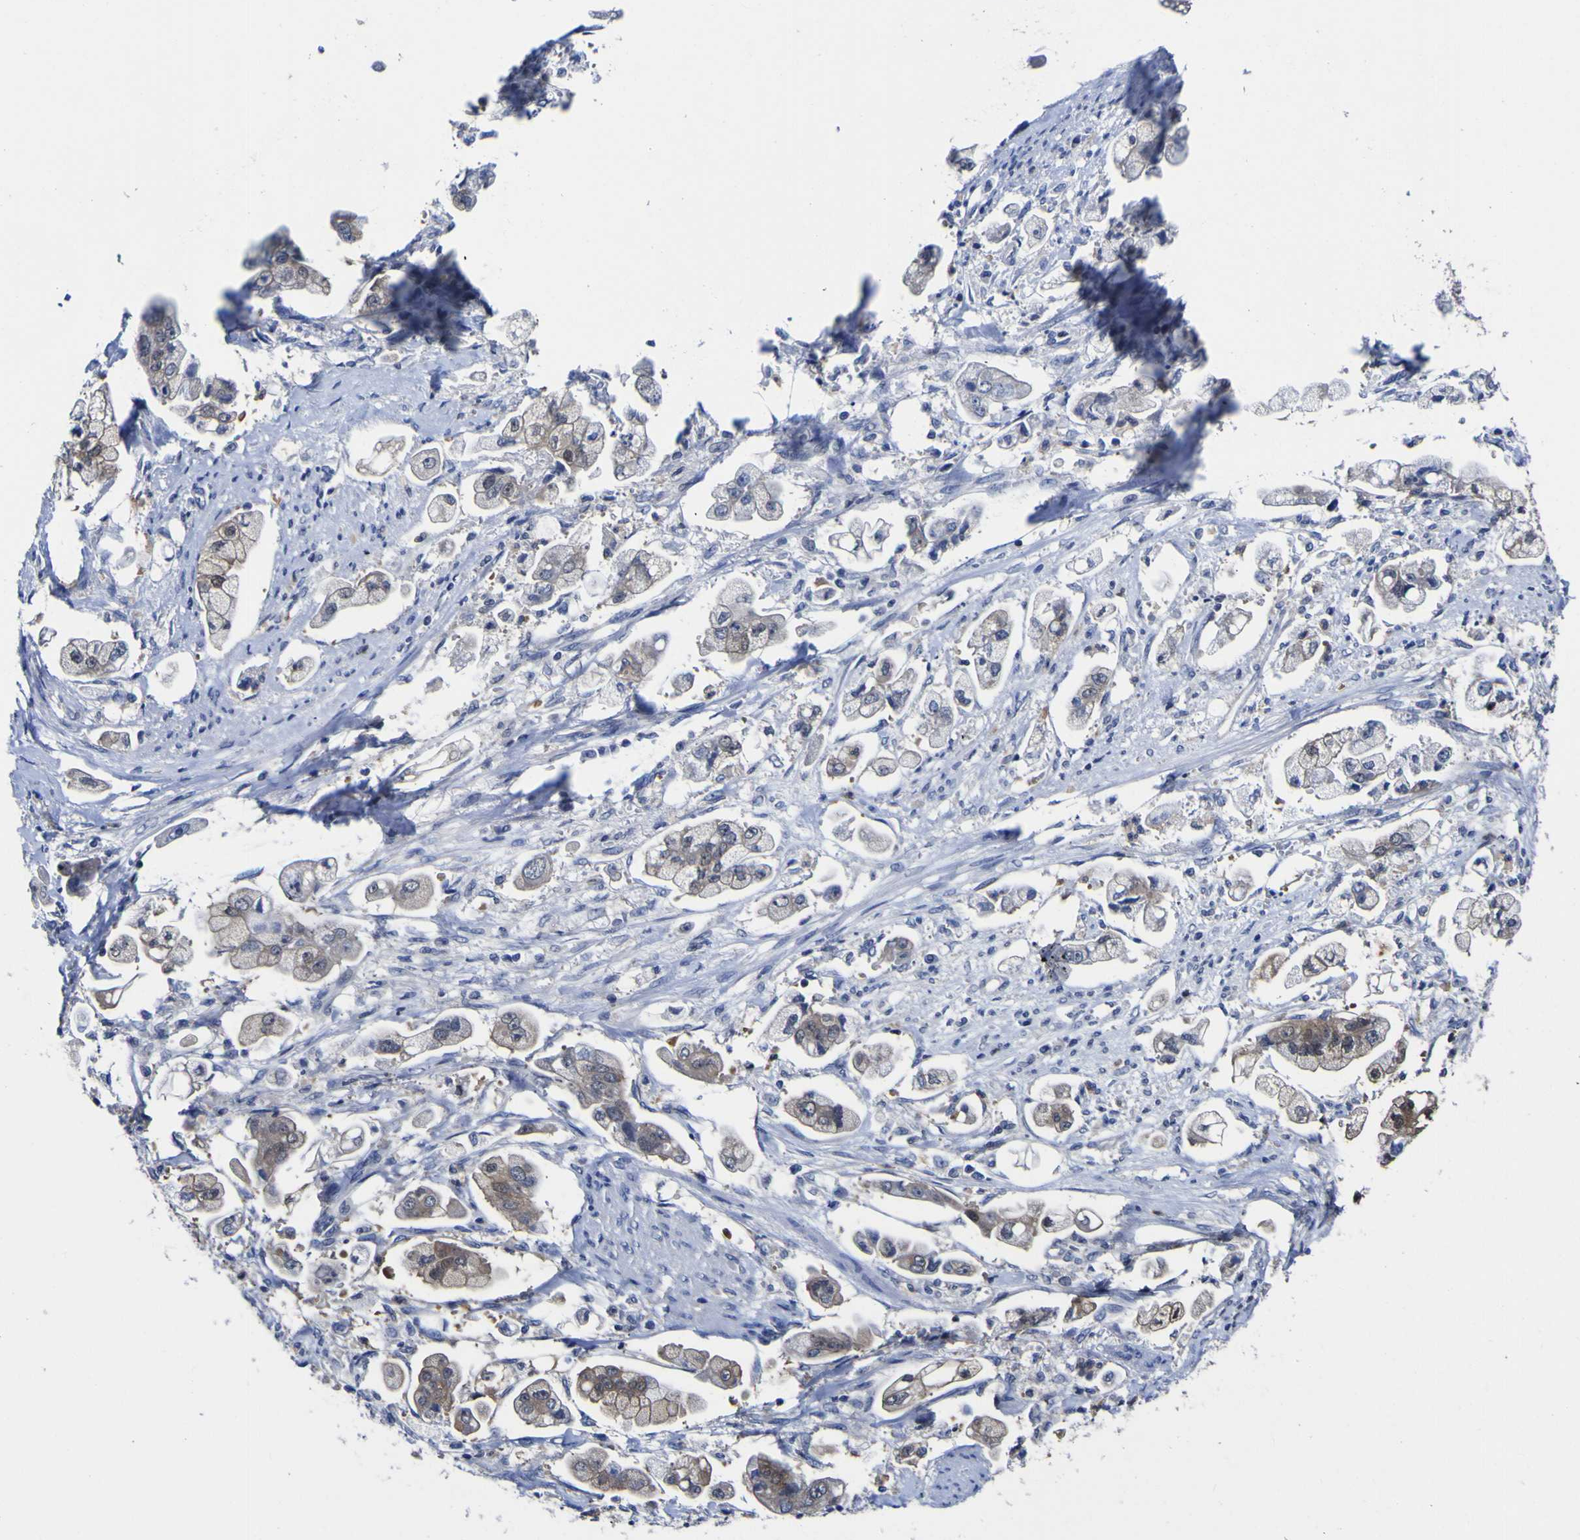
{"staining": {"intensity": "weak", "quantity": ">75%", "location": "cytoplasmic/membranous"}, "tissue": "stomach cancer", "cell_type": "Tumor cells", "image_type": "cancer", "snomed": [{"axis": "morphology", "description": "Adenocarcinoma, NOS"}, {"axis": "topography", "description": "Stomach"}], "caption": "Weak cytoplasmic/membranous expression for a protein is appreciated in about >75% of tumor cells of stomach adenocarcinoma using immunohistochemistry (IHC).", "gene": "CASP6", "patient": {"sex": "male", "age": 62}}